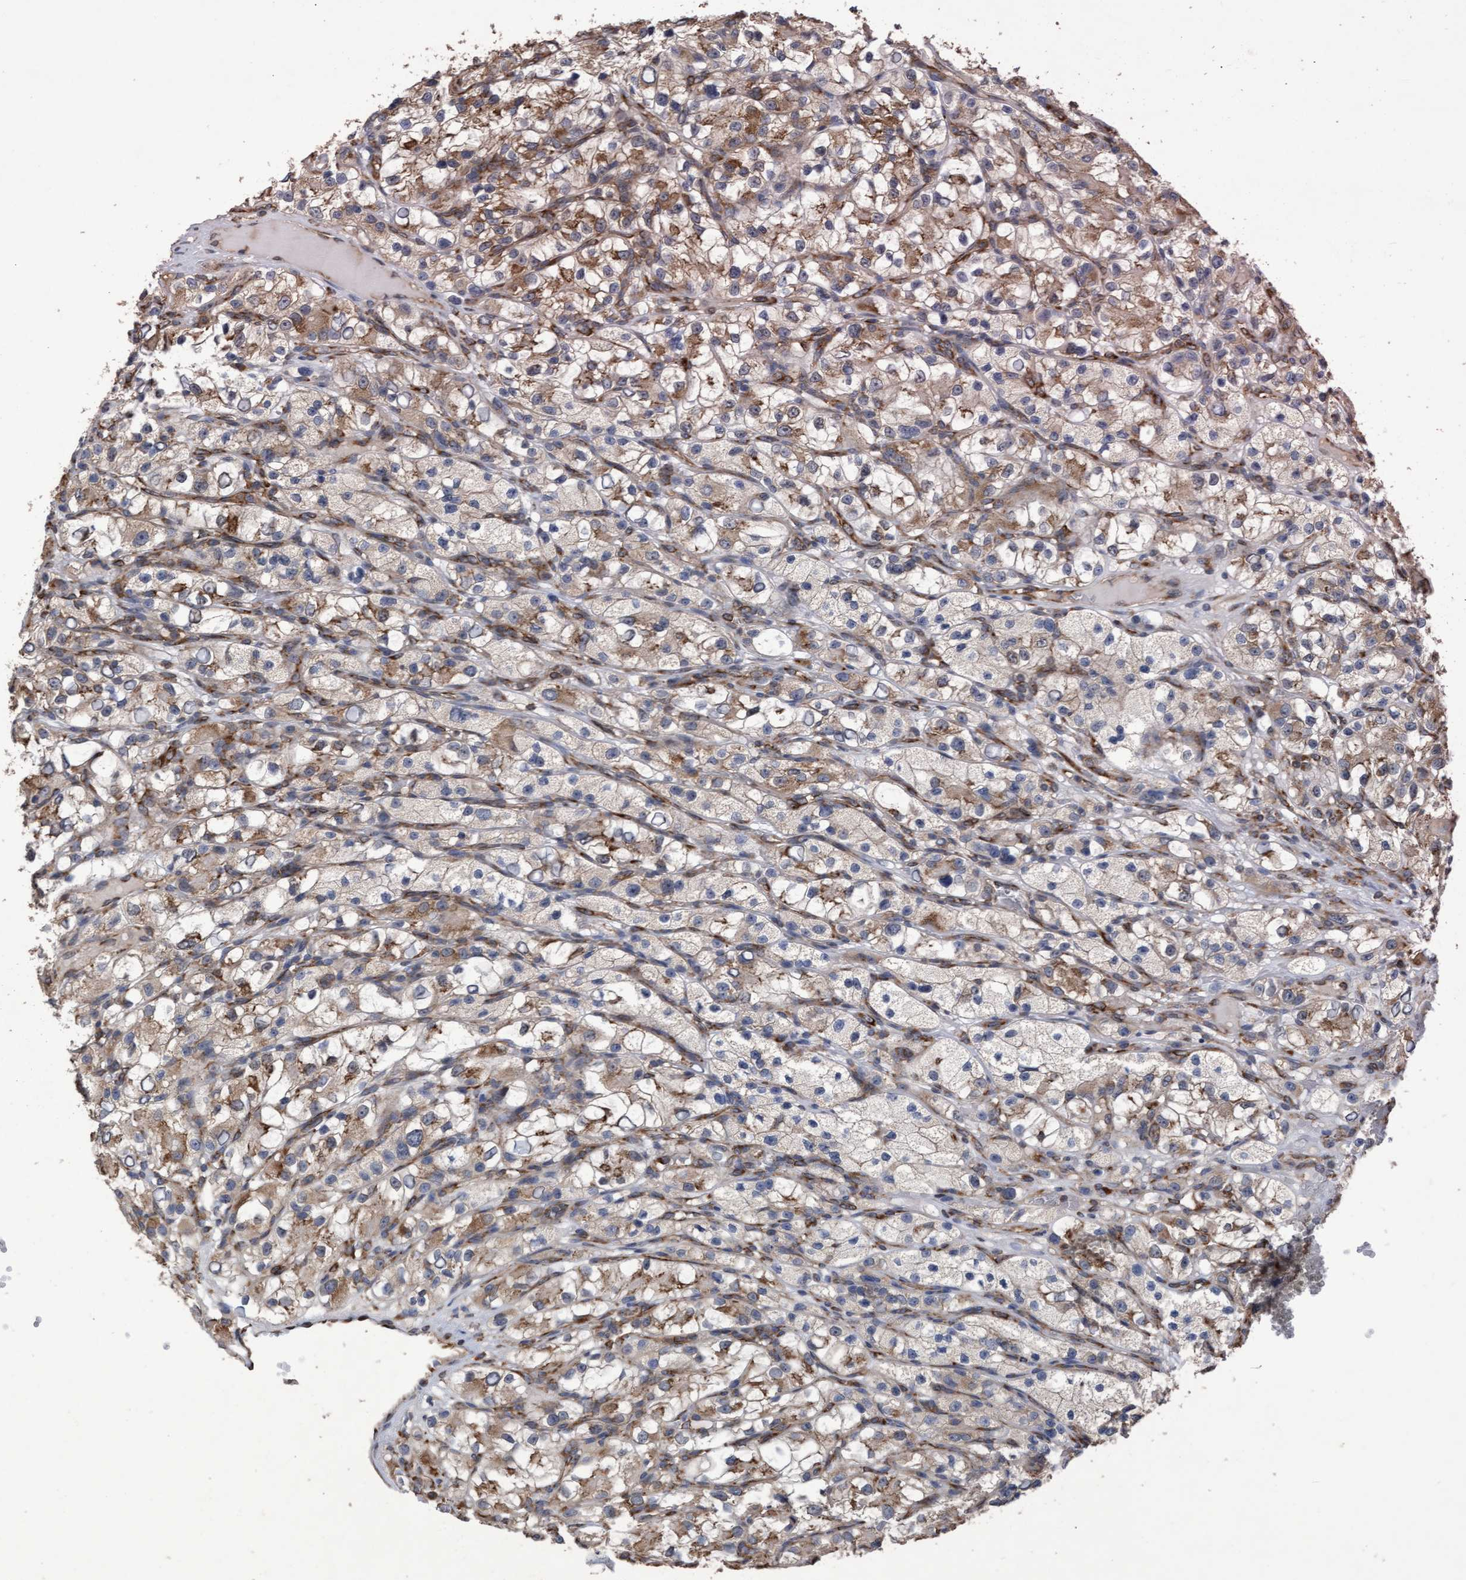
{"staining": {"intensity": "moderate", "quantity": "25%-75%", "location": "cytoplasmic/membranous"}, "tissue": "renal cancer", "cell_type": "Tumor cells", "image_type": "cancer", "snomed": [{"axis": "morphology", "description": "Adenocarcinoma, NOS"}, {"axis": "topography", "description": "Kidney"}], "caption": "Immunohistochemical staining of human renal cancer displays moderate cytoplasmic/membranous protein expression in approximately 25%-75% of tumor cells.", "gene": "ABCF2", "patient": {"sex": "female", "age": 57}}